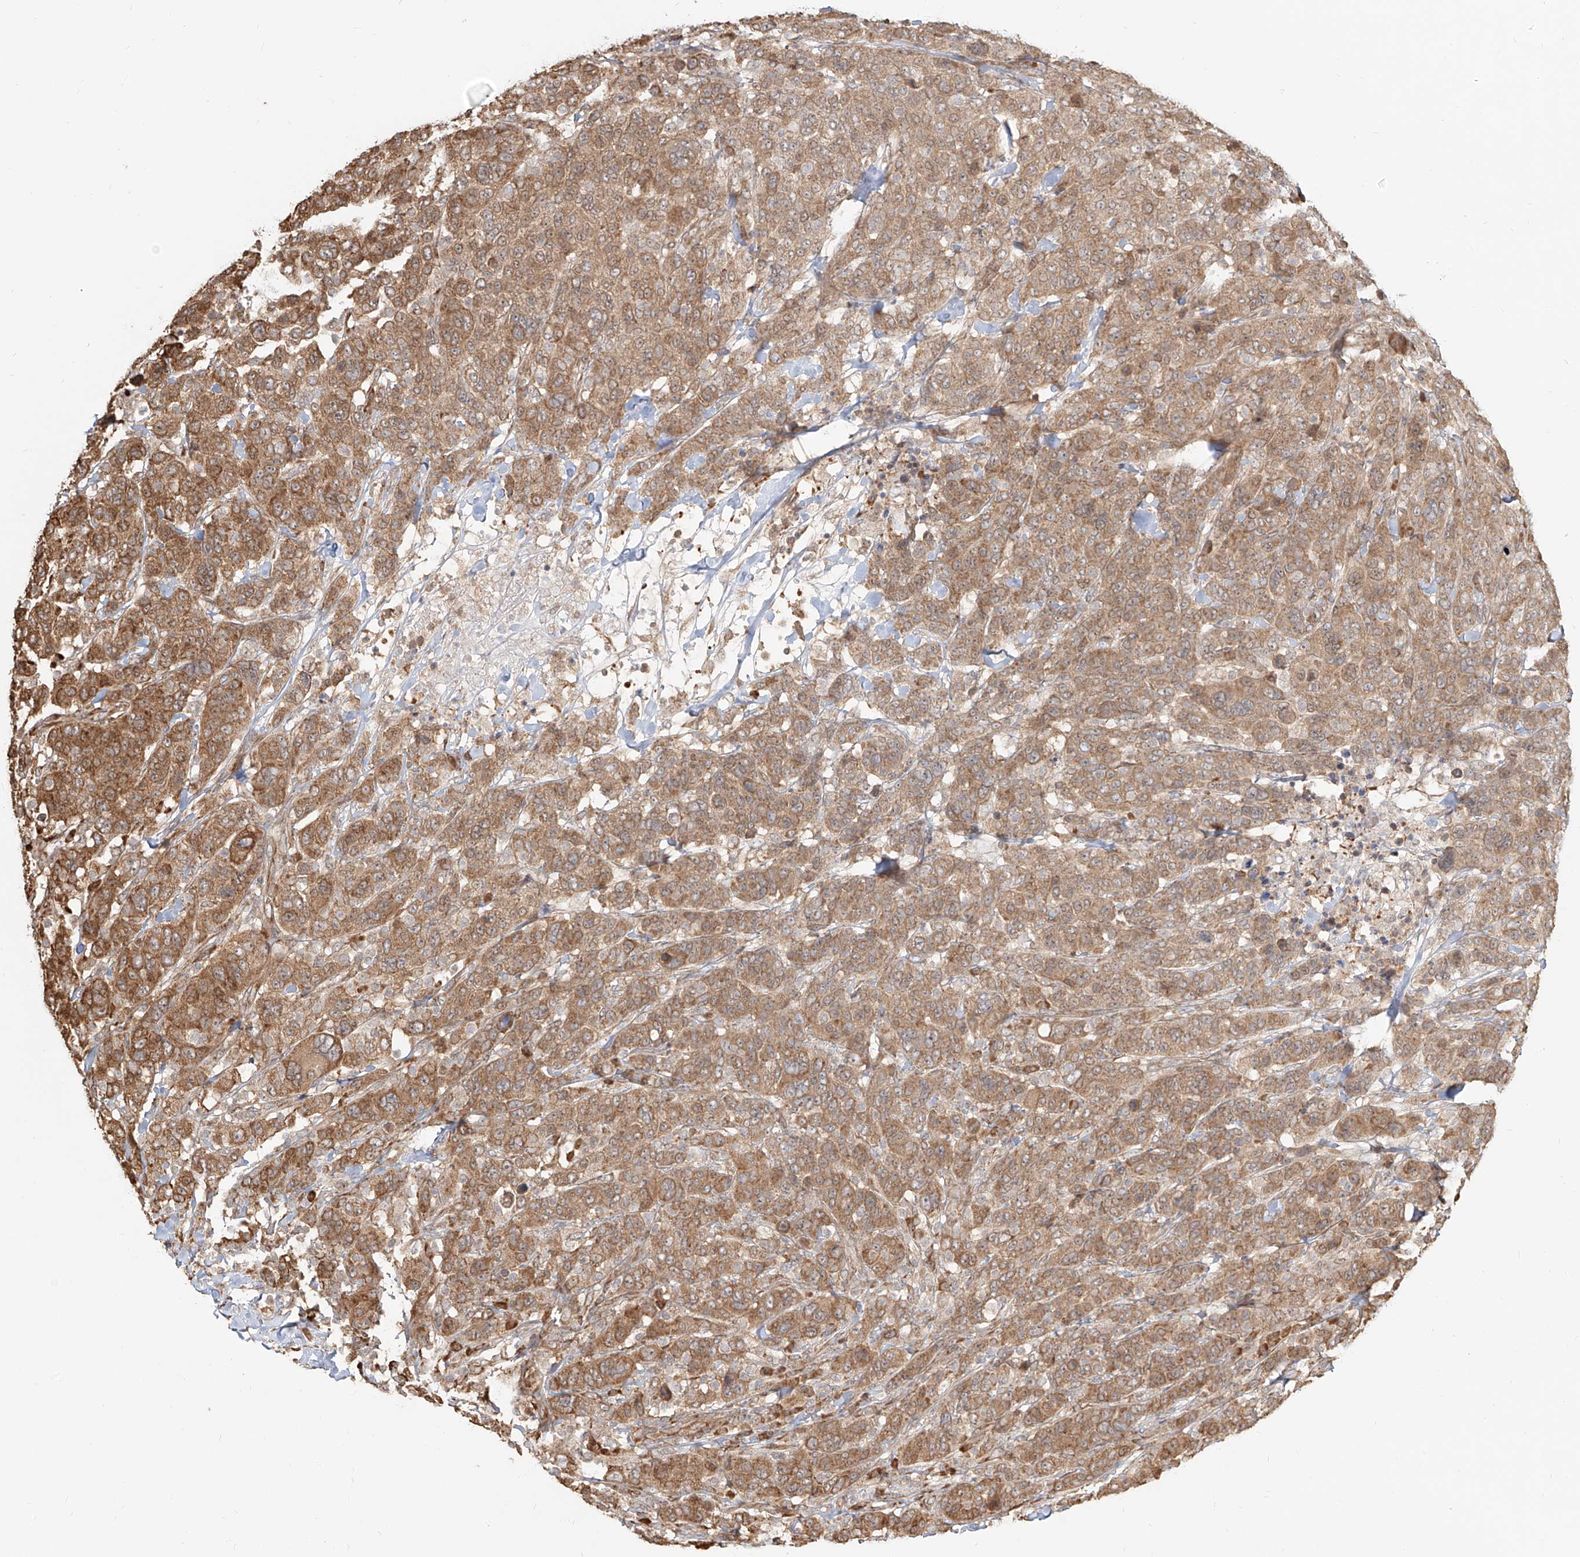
{"staining": {"intensity": "moderate", "quantity": ">75%", "location": "cytoplasmic/membranous"}, "tissue": "breast cancer", "cell_type": "Tumor cells", "image_type": "cancer", "snomed": [{"axis": "morphology", "description": "Duct carcinoma"}, {"axis": "topography", "description": "Breast"}], "caption": "Tumor cells exhibit medium levels of moderate cytoplasmic/membranous expression in approximately >75% of cells in human invasive ductal carcinoma (breast).", "gene": "UBE2K", "patient": {"sex": "female", "age": 37}}